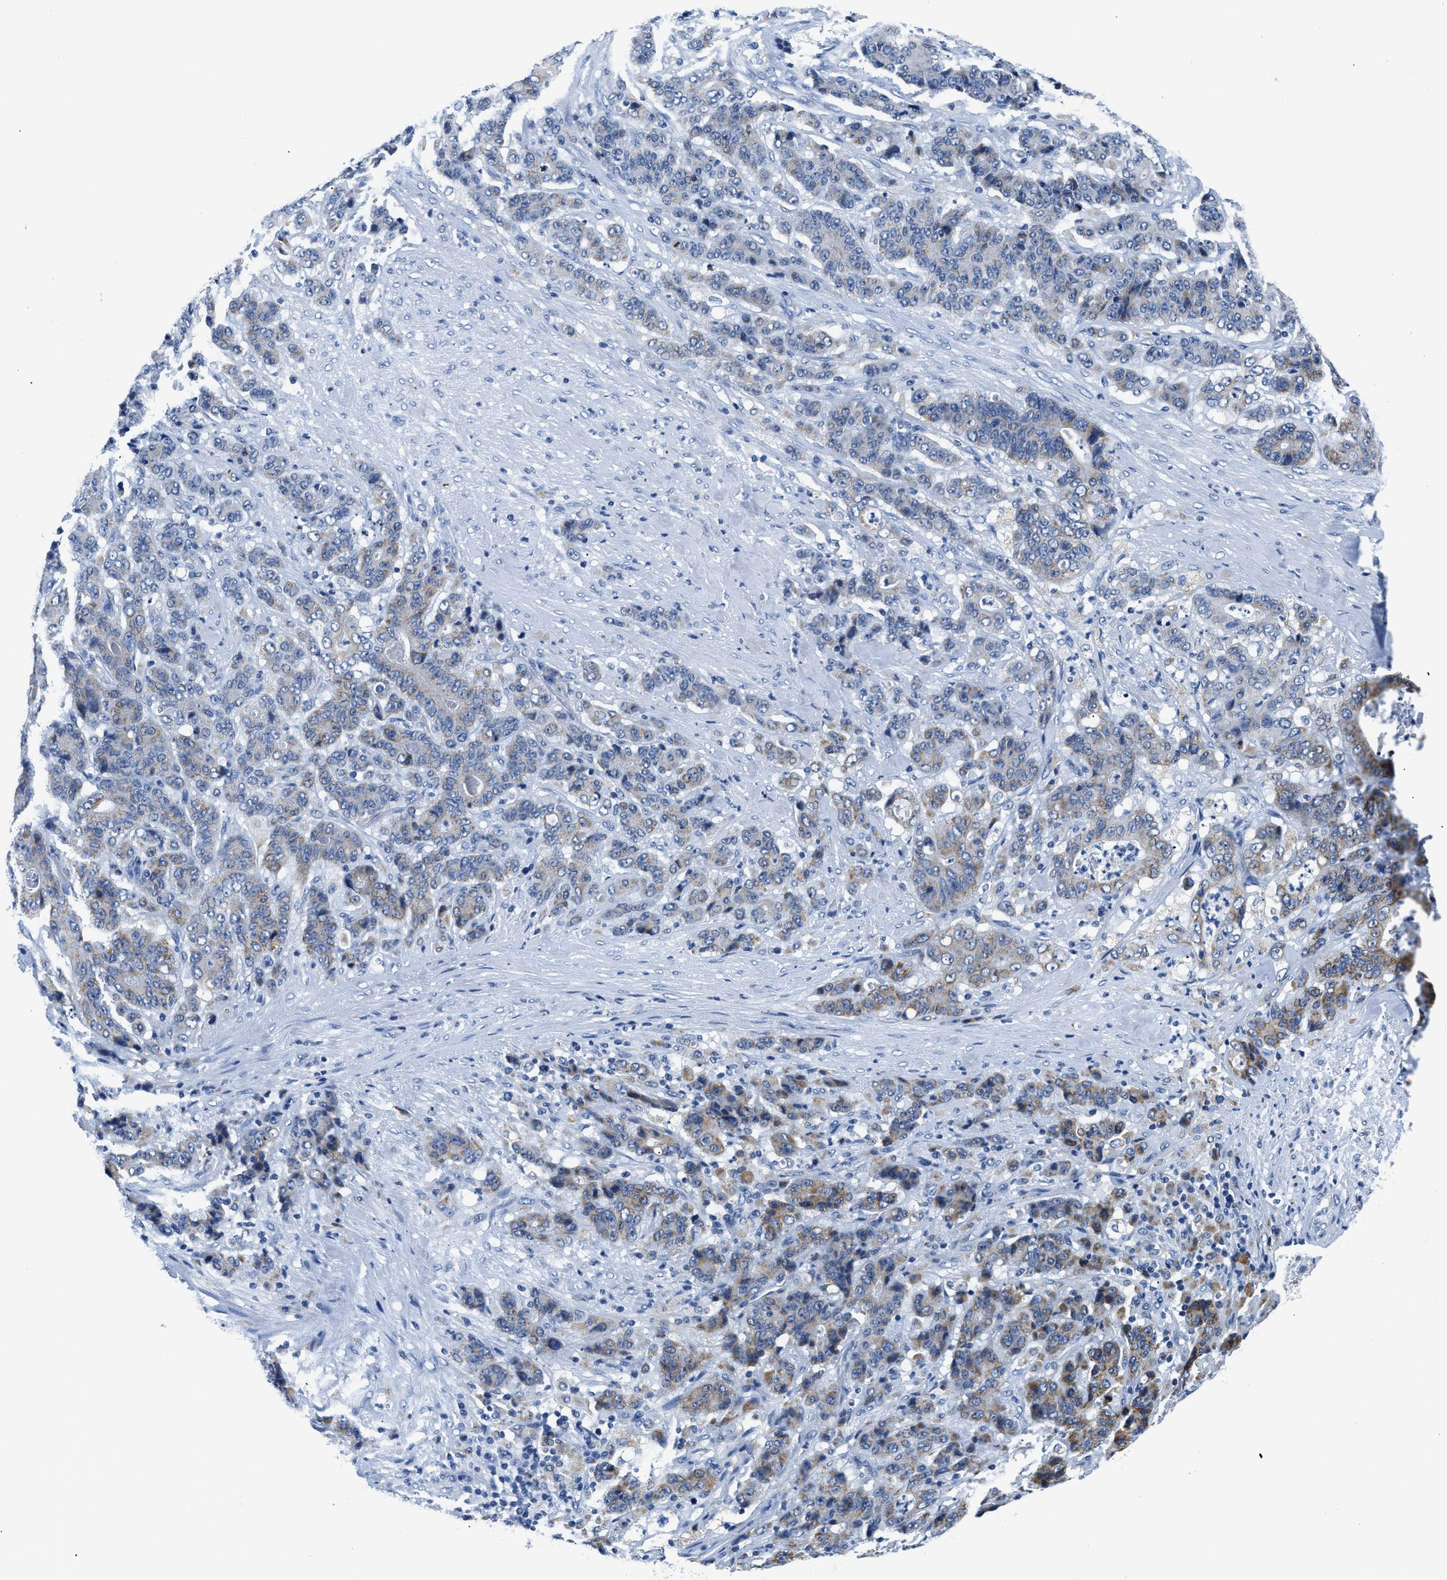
{"staining": {"intensity": "moderate", "quantity": "25%-75%", "location": "cytoplasmic/membranous"}, "tissue": "stomach cancer", "cell_type": "Tumor cells", "image_type": "cancer", "snomed": [{"axis": "morphology", "description": "Adenocarcinoma, NOS"}, {"axis": "topography", "description": "Stomach"}], "caption": "Tumor cells show moderate cytoplasmic/membranous positivity in approximately 25%-75% of cells in stomach cancer.", "gene": "PCK2", "patient": {"sex": "female", "age": 73}}